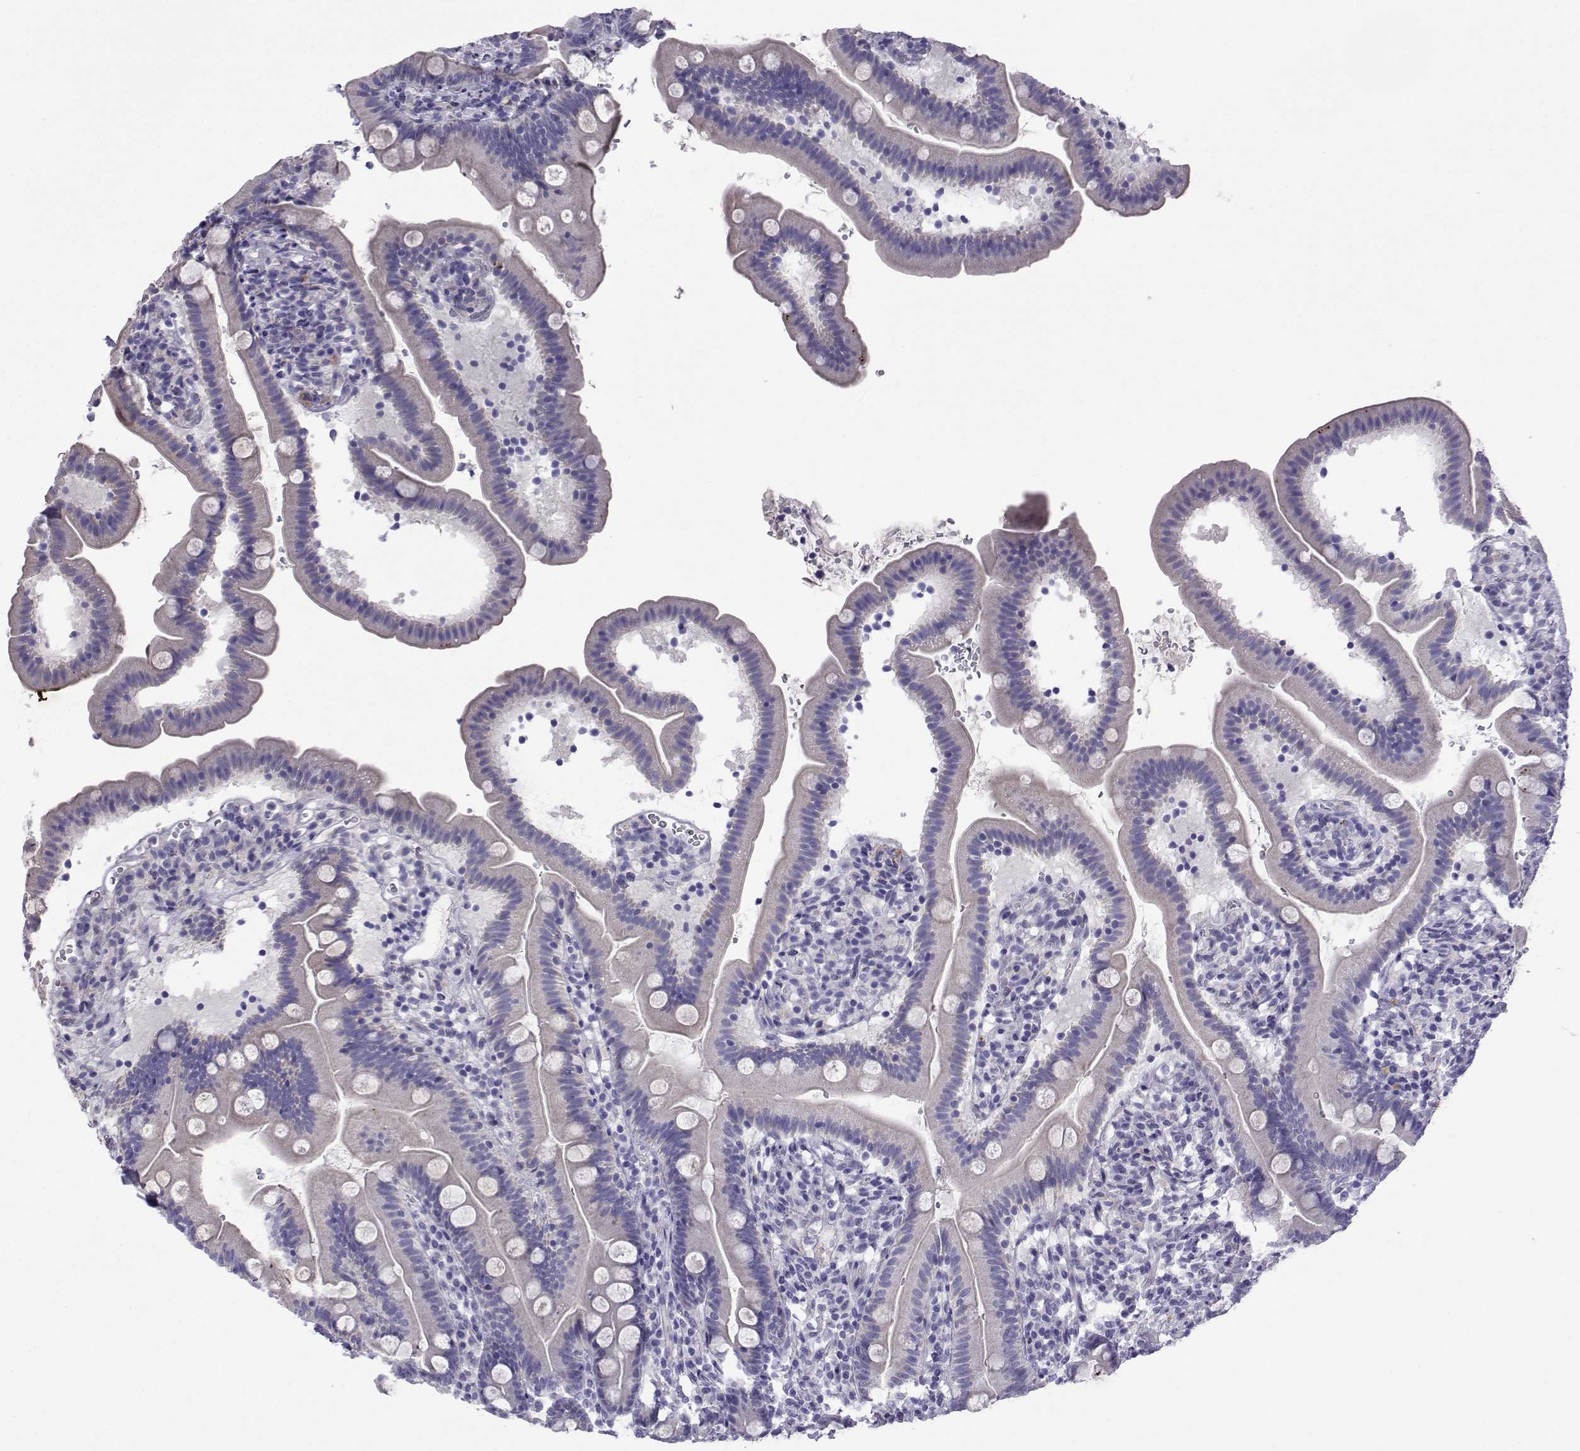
{"staining": {"intensity": "negative", "quantity": "none", "location": "none"}, "tissue": "duodenum", "cell_type": "Glandular cells", "image_type": "normal", "snomed": [{"axis": "morphology", "description": "Normal tissue, NOS"}, {"axis": "topography", "description": "Duodenum"}], "caption": "Protein analysis of unremarkable duodenum exhibits no significant staining in glandular cells. (Immunohistochemistry, brightfield microscopy, high magnification).", "gene": "CFAP70", "patient": {"sex": "female", "age": 67}}